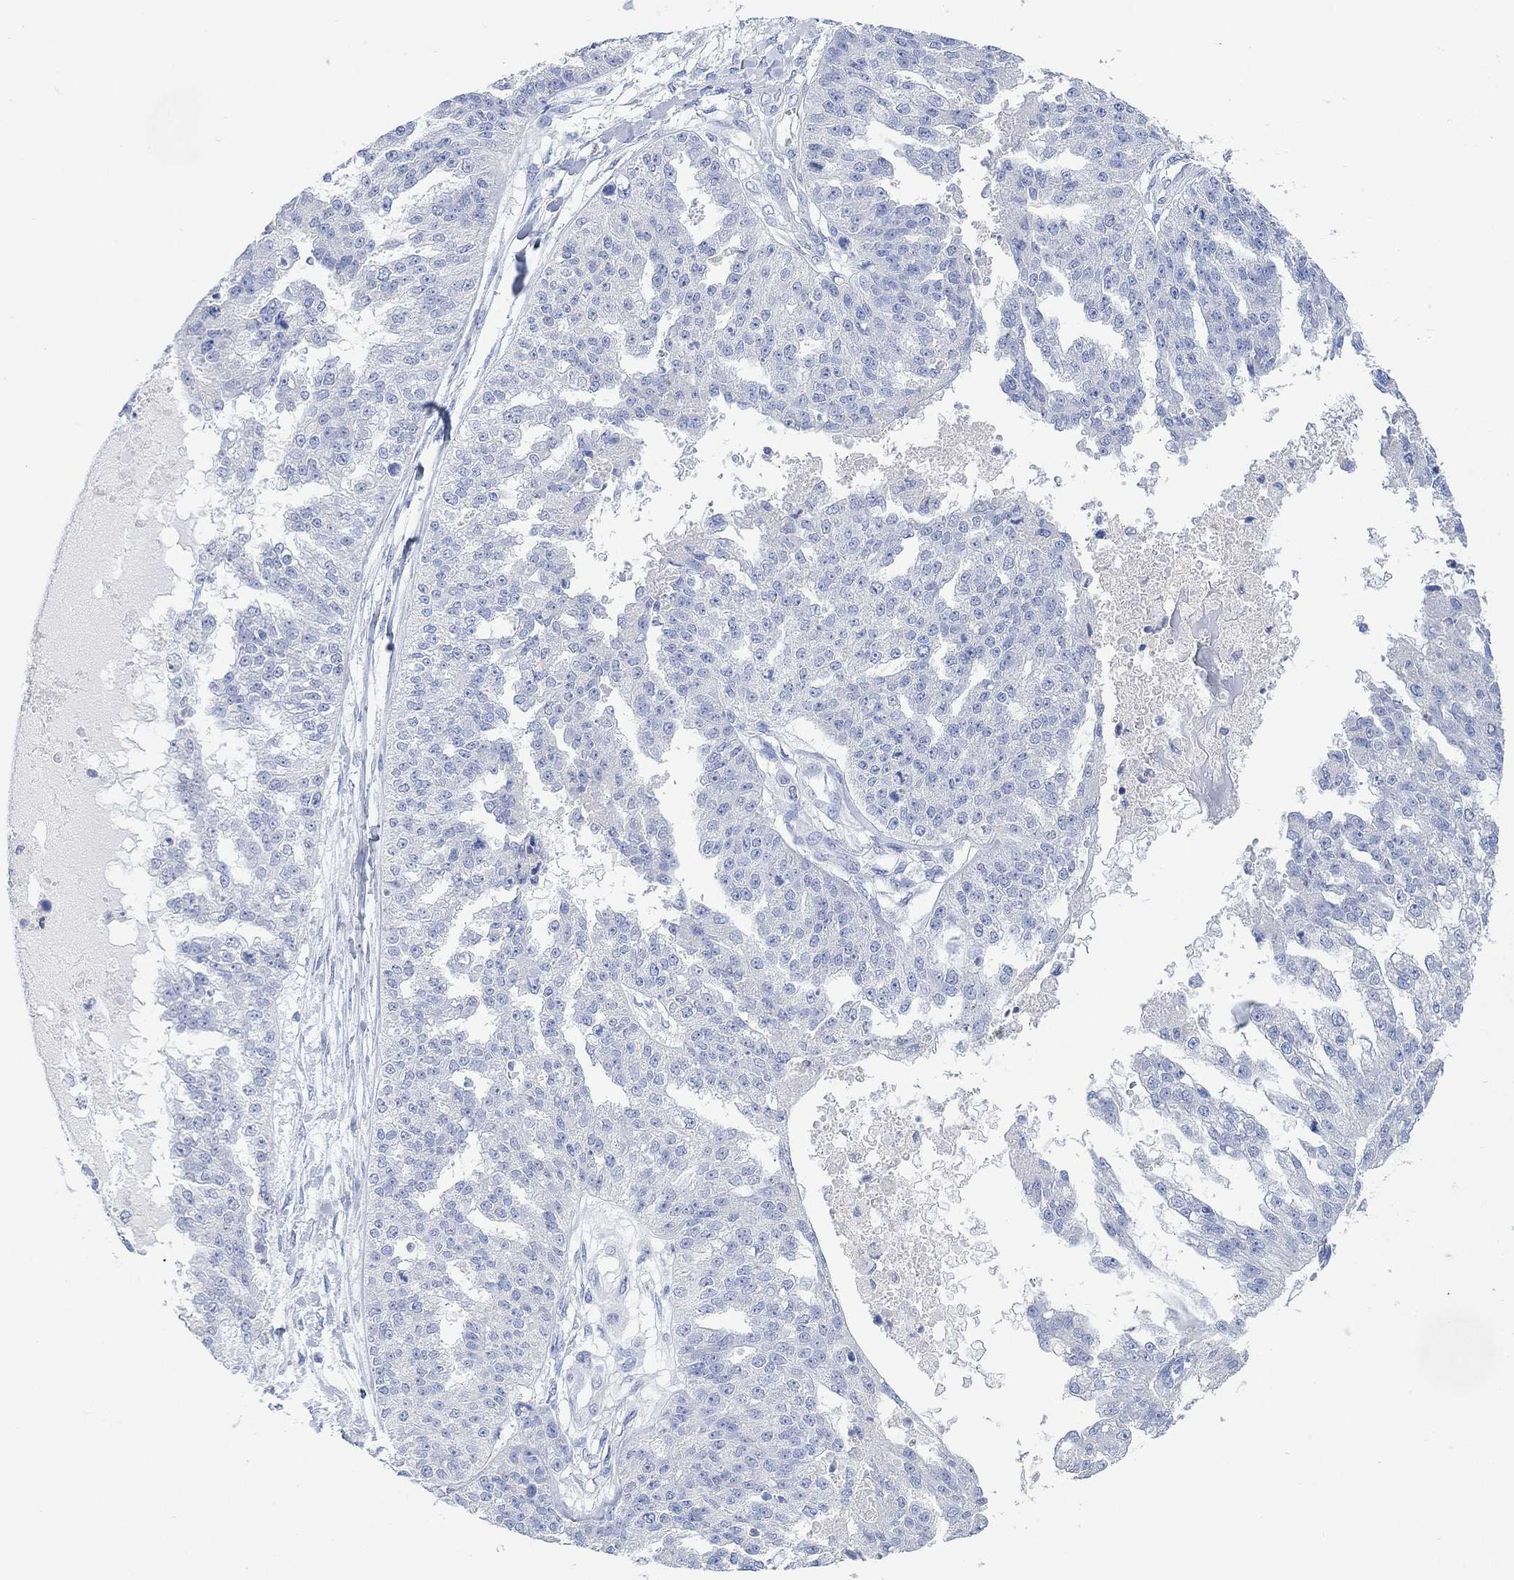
{"staining": {"intensity": "negative", "quantity": "none", "location": "none"}, "tissue": "ovarian cancer", "cell_type": "Tumor cells", "image_type": "cancer", "snomed": [{"axis": "morphology", "description": "Cystadenocarcinoma, serous, NOS"}, {"axis": "topography", "description": "Ovary"}], "caption": "A high-resolution histopathology image shows immunohistochemistry staining of ovarian cancer, which reveals no significant staining in tumor cells.", "gene": "PPP1R17", "patient": {"sex": "female", "age": 58}}